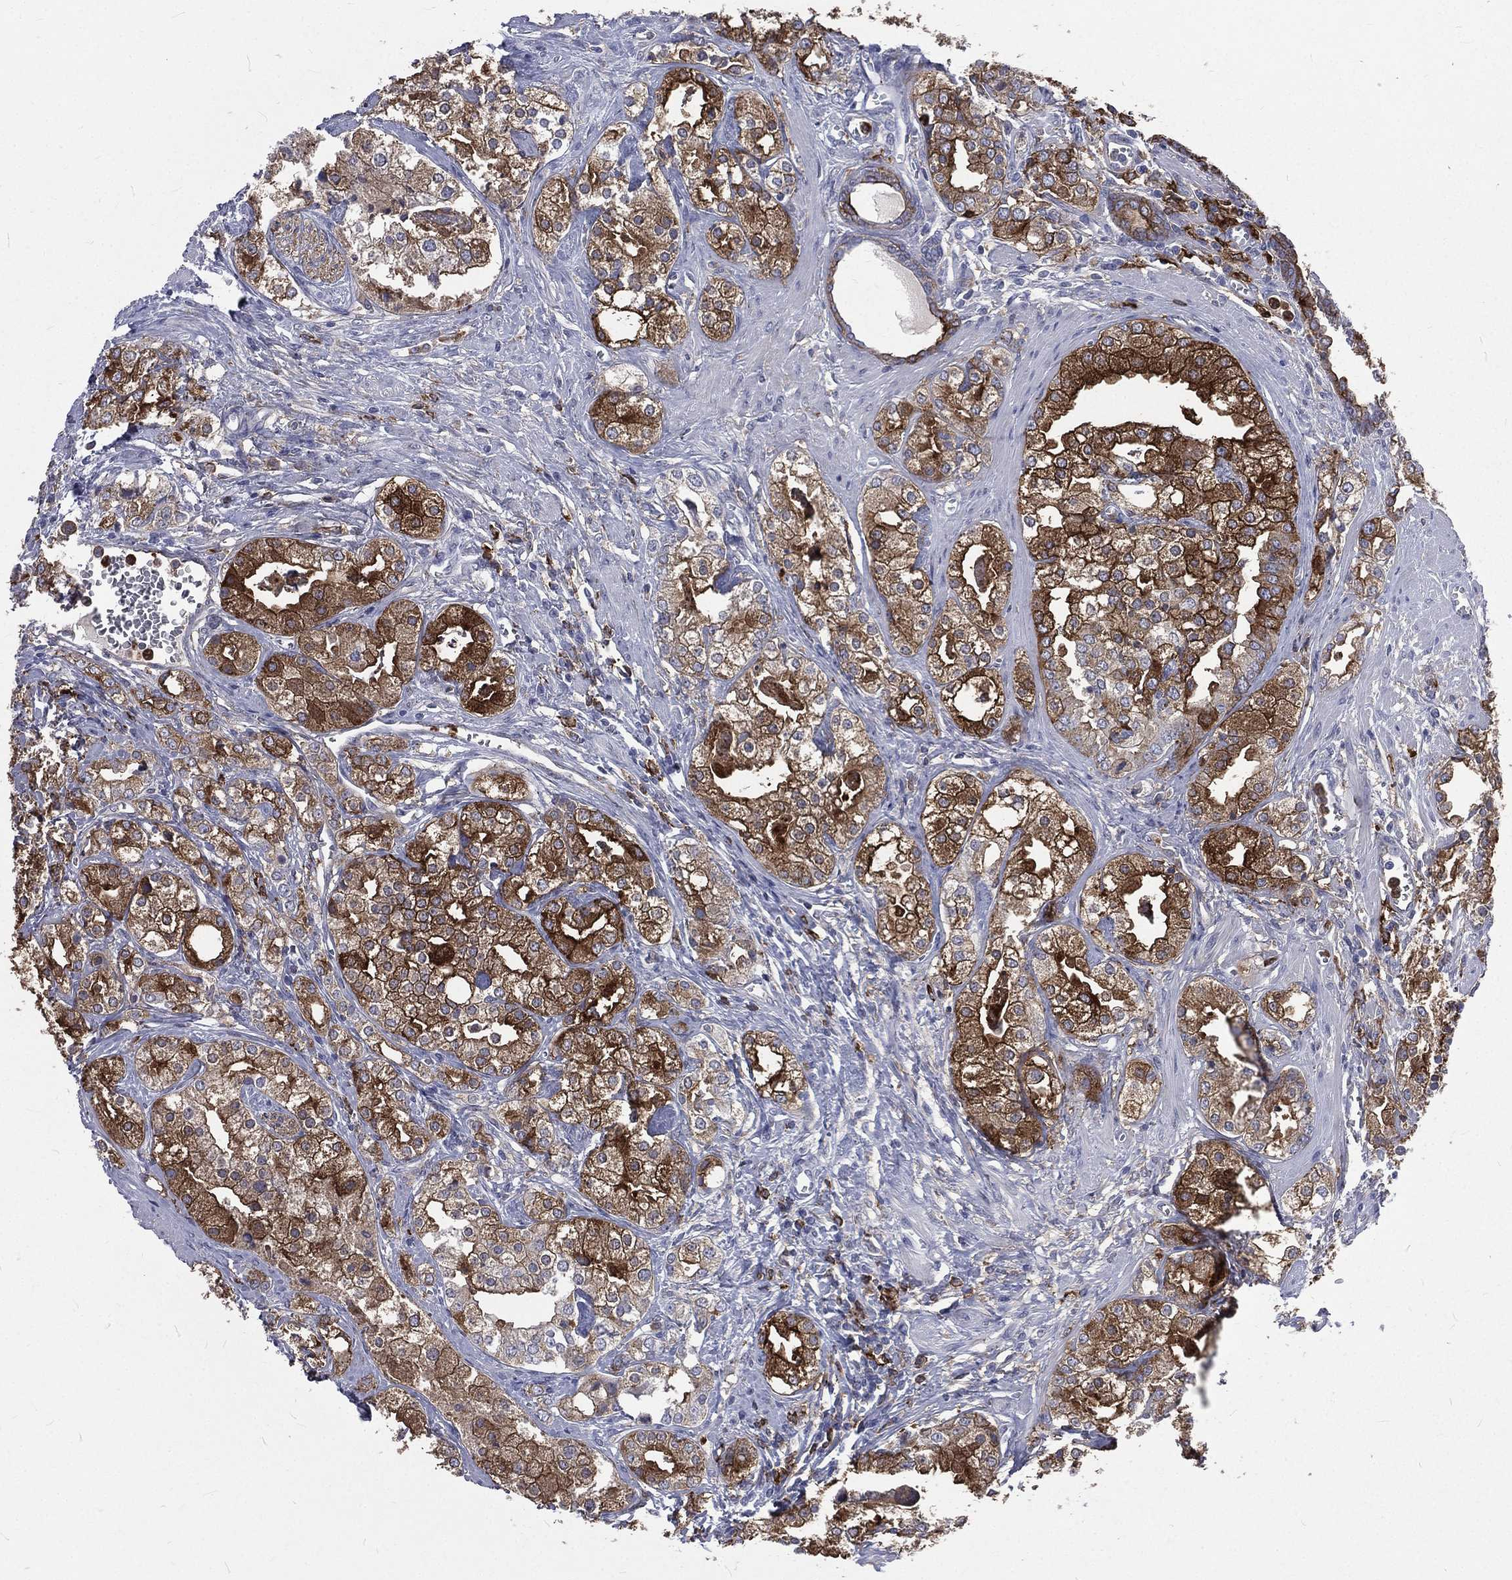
{"staining": {"intensity": "strong", "quantity": ">75%", "location": "cytoplasmic/membranous"}, "tissue": "prostate cancer", "cell_type": "Tumor cells", "image_type": "cancer", "snomed": [{"axis": "morphology", "description": "Adenocarcinoma, NOS"}, {"axis": "topography", "description": "Prostate and seminal vesicle, NOS"}, {"axis": "topography", "description": "Prostate"}], "caption": "Immunohistochemical staining of human prostate adenocarcinoma shows strong cytoplasmic/membranous protein expression in approximately >75% of tumor cells.", "gene": "BASP1", "patient": {"sex": "male", "age": 62}}